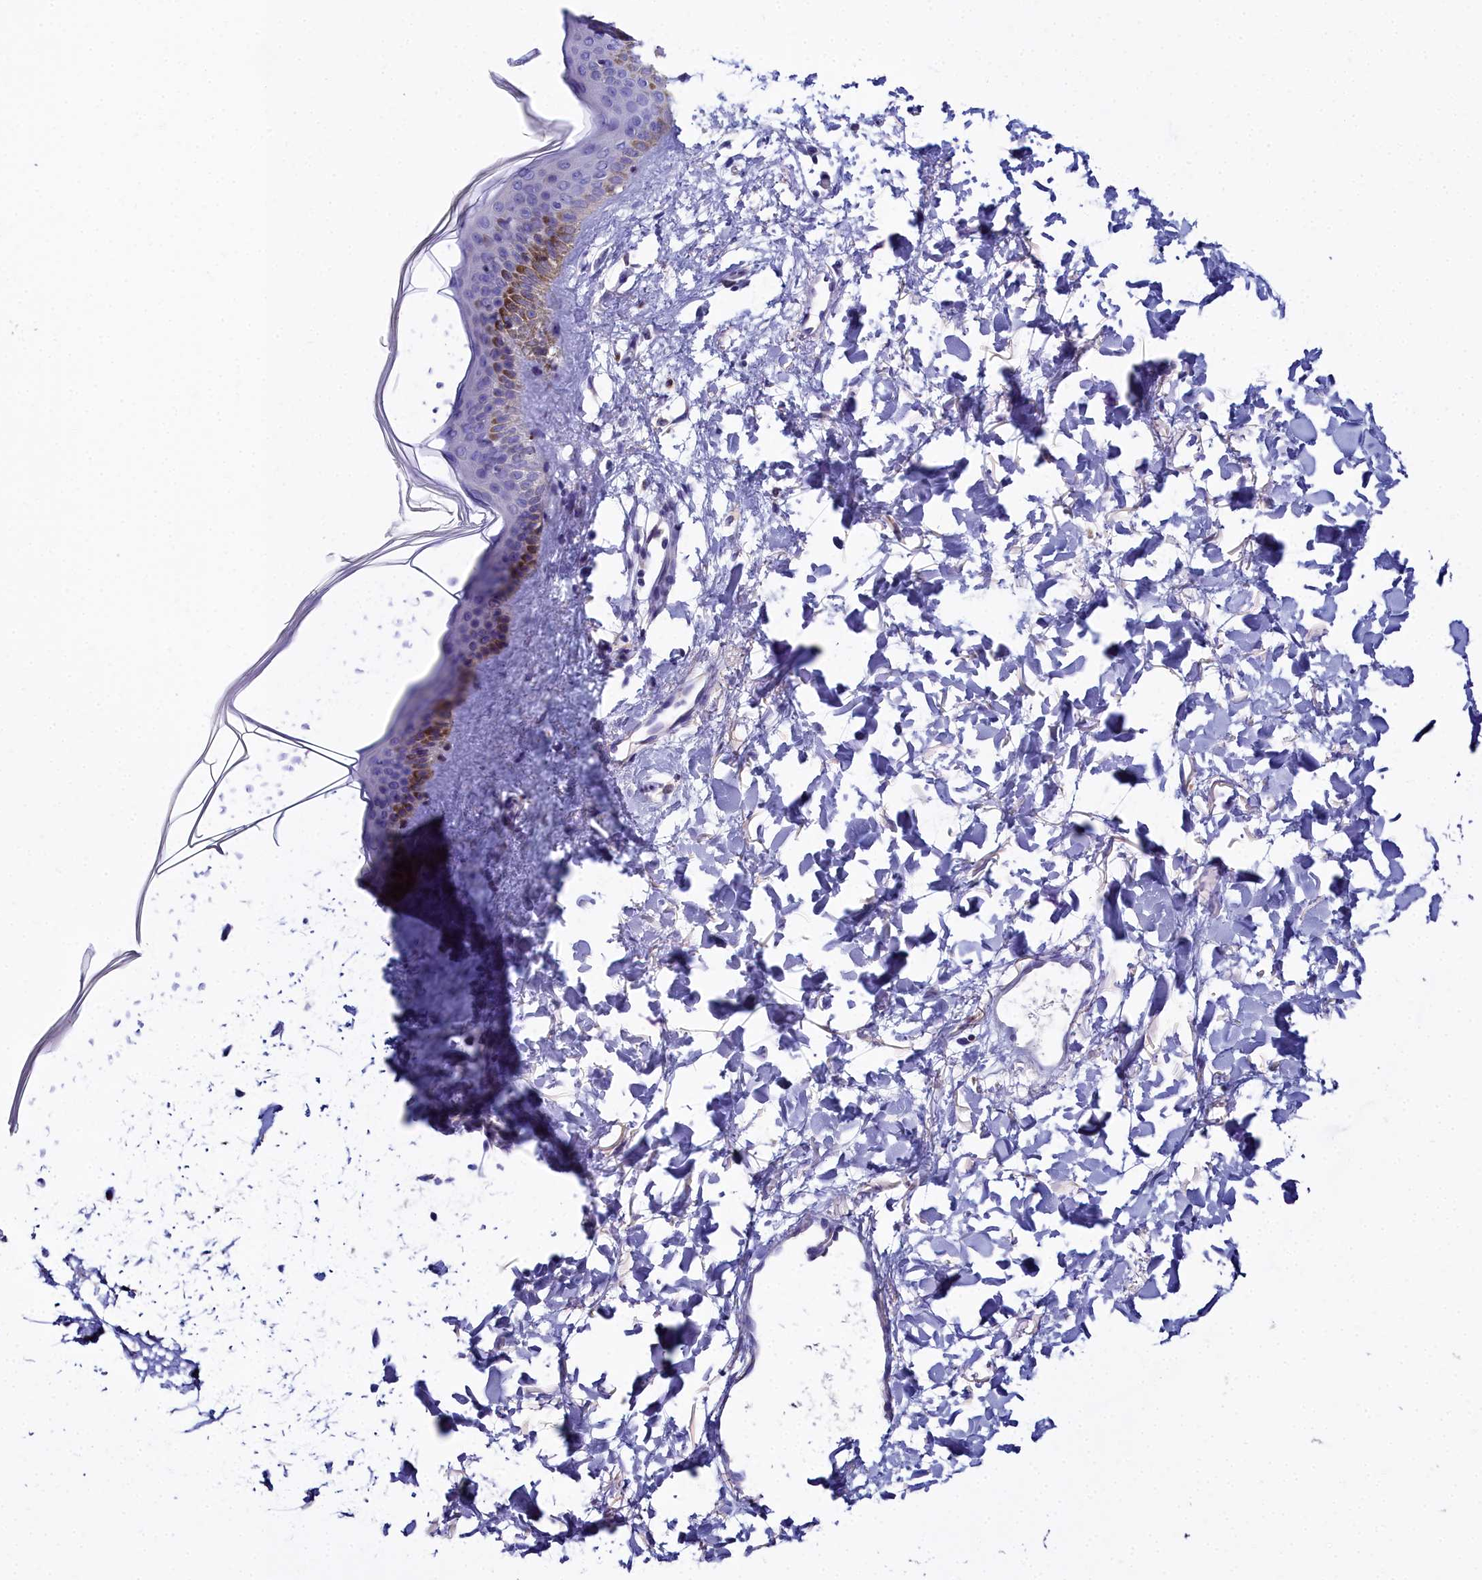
{"staining": {"intensity": "negative", "quantity": "none", "location": "none"}, "tissue": "skin", "cell_type": "Fibroblasts", "image_type": "normal", "snomed": [{"axis": "morphology", "description": "Normal tissue, NOS"}, {"axis": "topography", "description": "Skin"}], "caption": "Protein analysis of benign skin exhibits no significant expression in fibroblasts.", "gene": "ELAPOR2", "patient": {"sex": "female", "age": 58}}